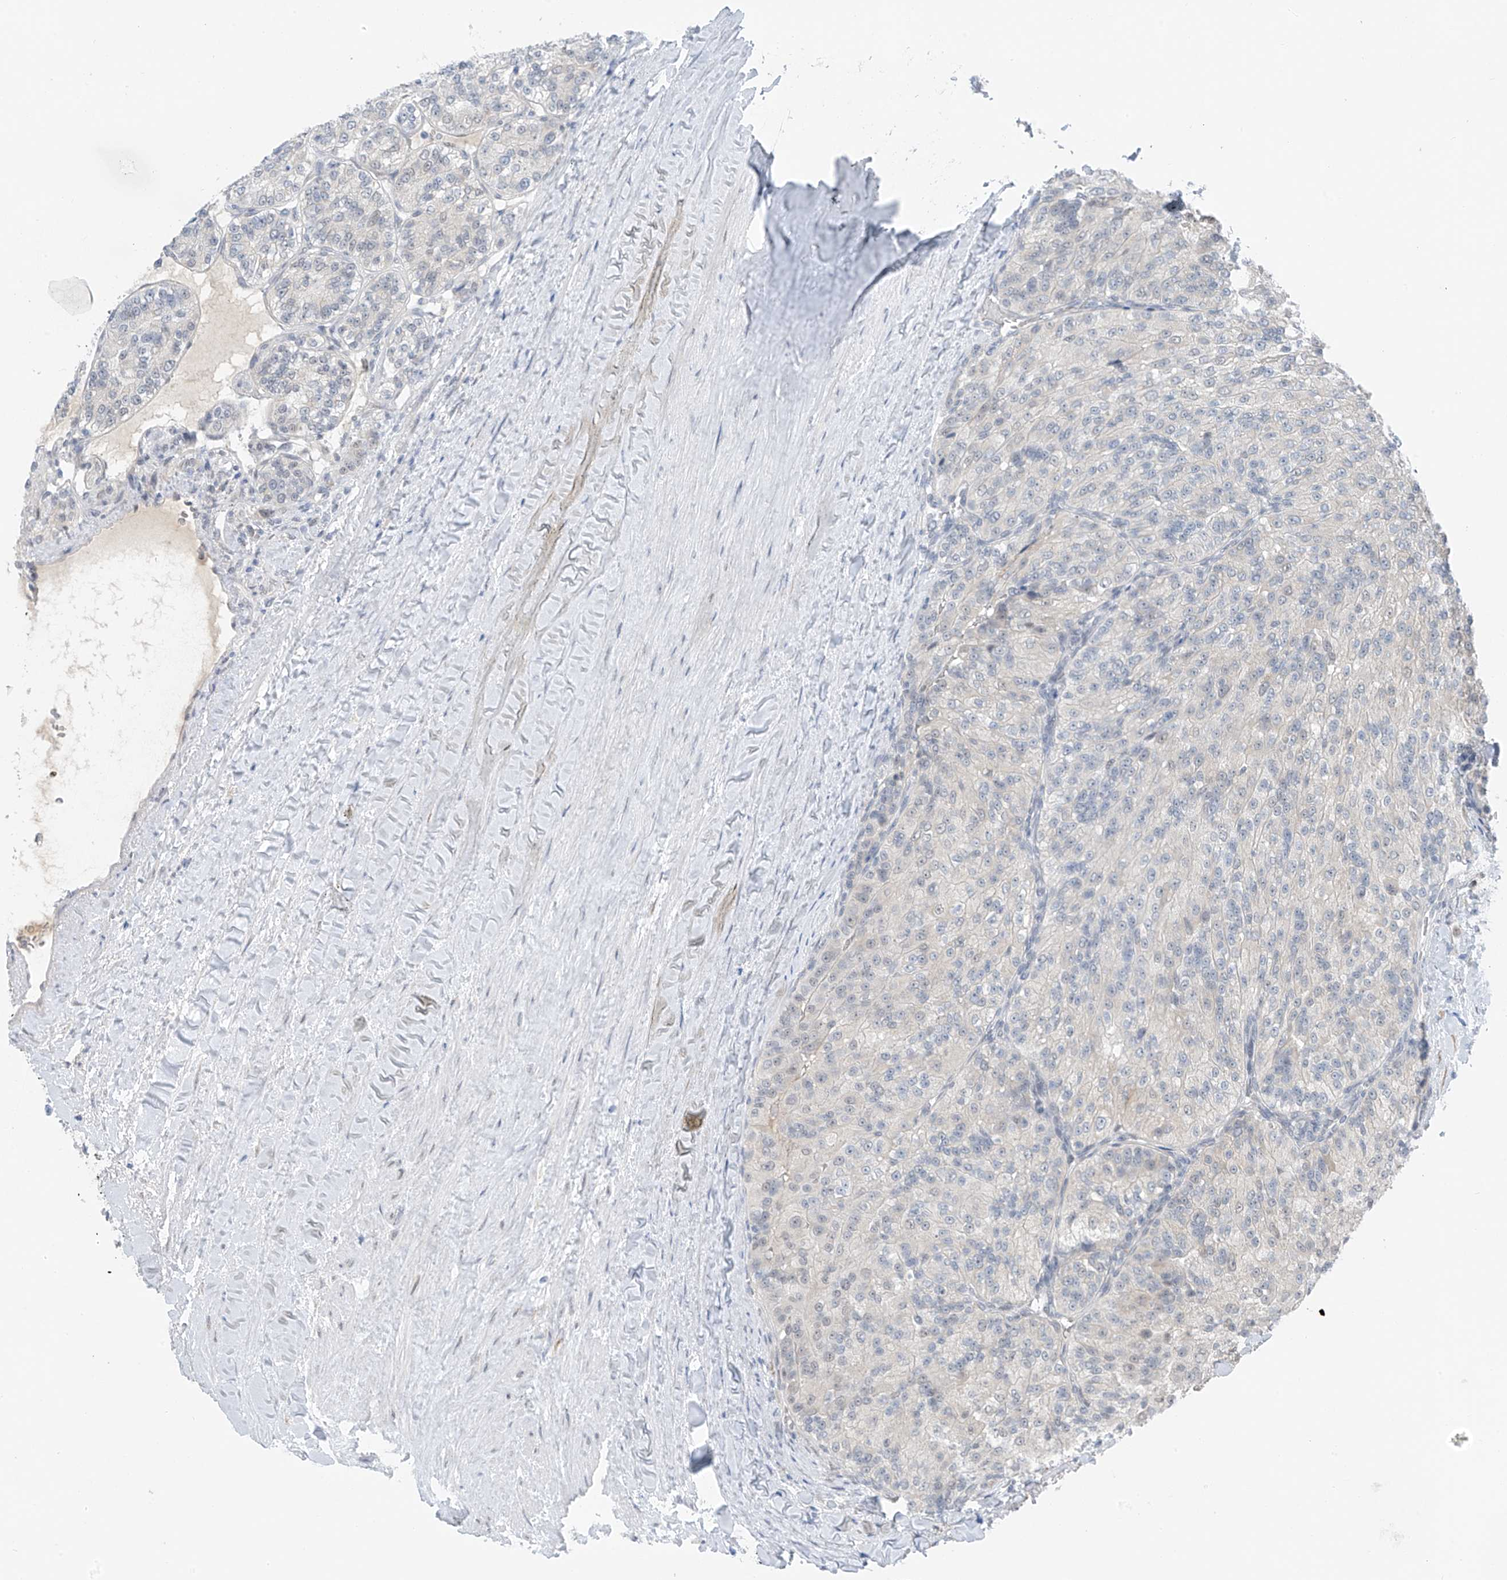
{"staining": {"intensity": "negative", "quantity": "none", "location": "none"}, "tissue": "renal cancer", "cell_type": "Tumor cells", "image_type": "cancer", "snomed": [{"axis": "morphology", "description": "Adenocarcinoma, NOS"}, {"axis": "topography", "description": "Kidney"}], "caption": "Histopathology image shows no significant protein expression in tumor cells of renal adenocarcinoma.", "gene": "CYP4V2", "patient": {"sex": "female", "age": 63}}